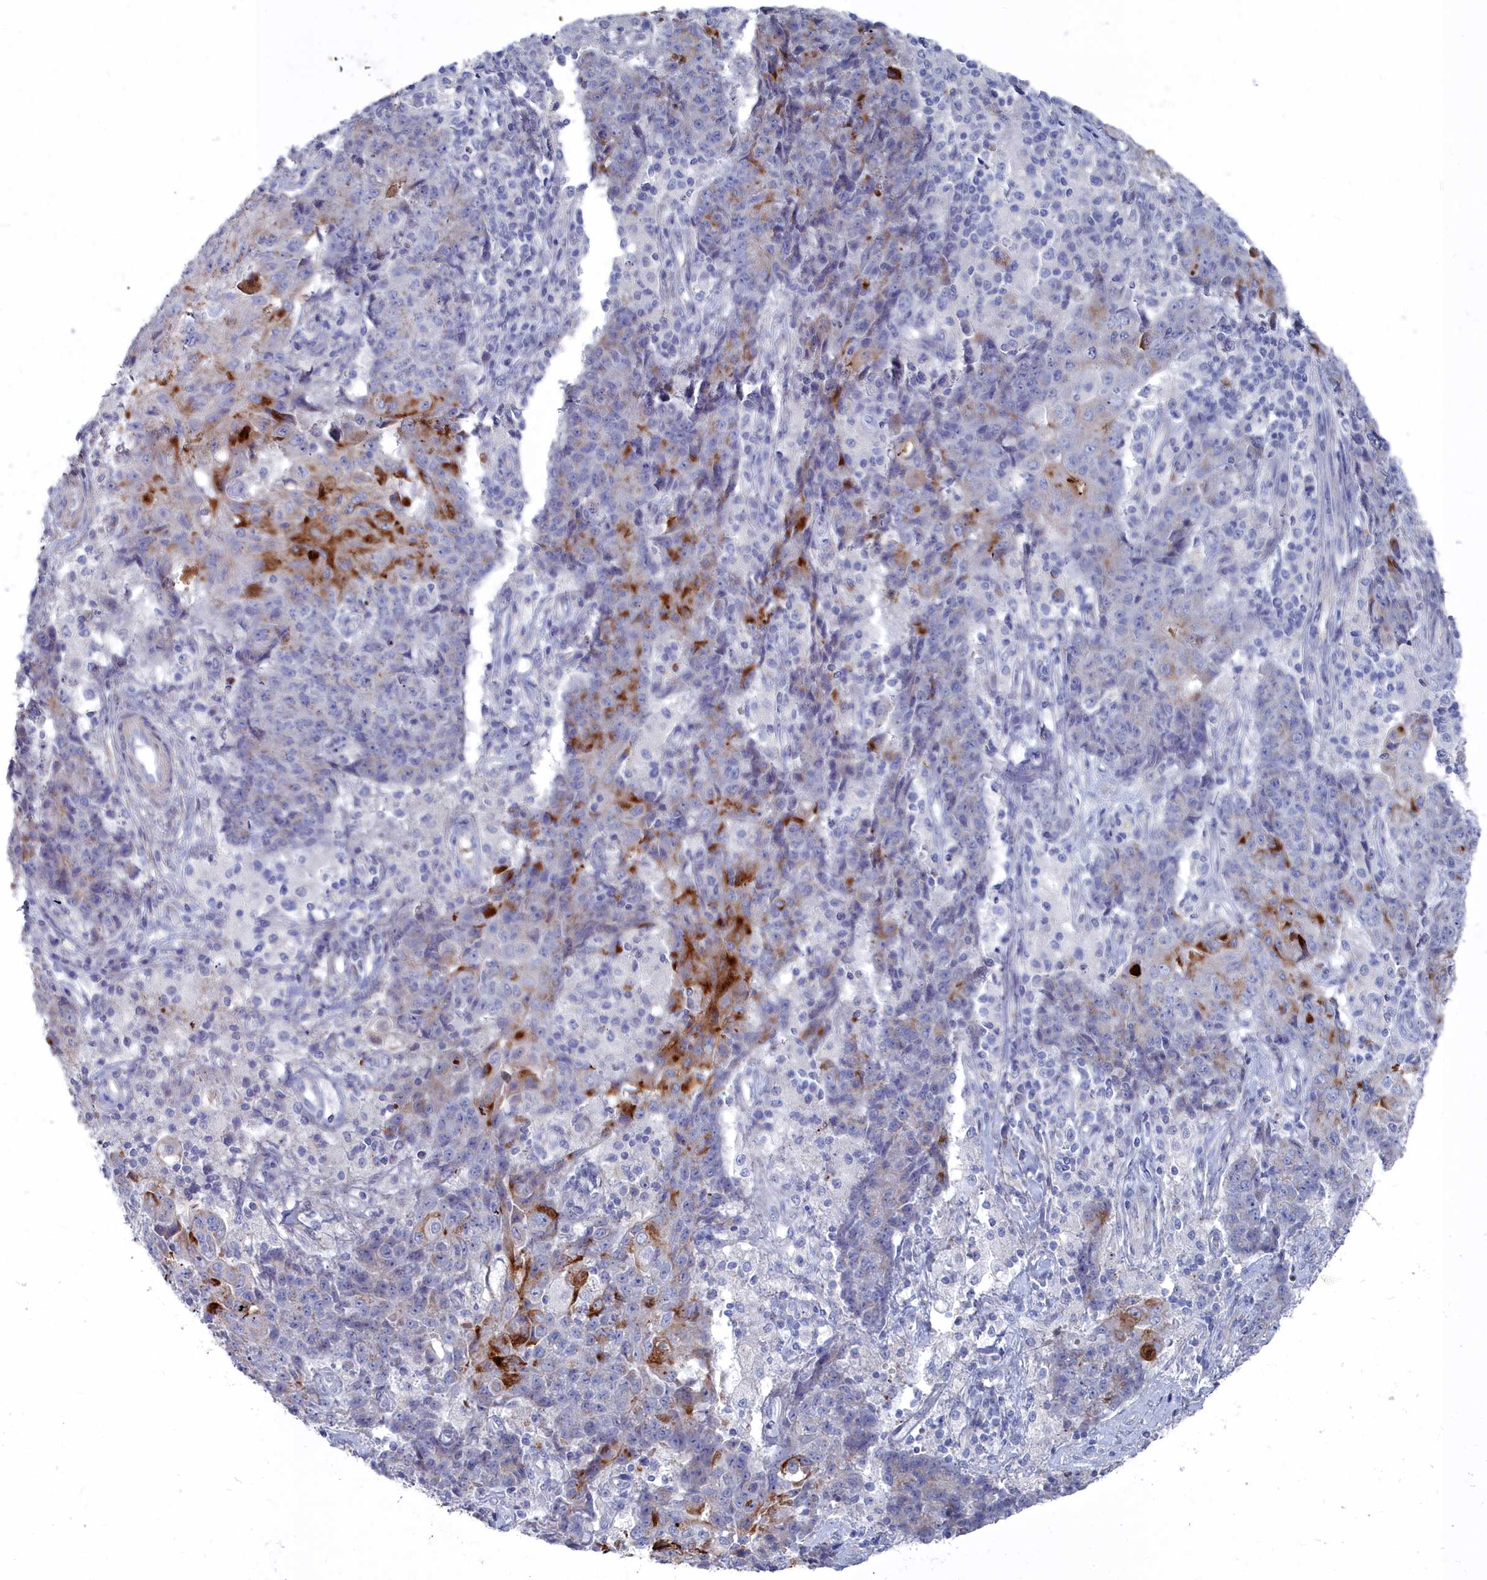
{"staining": {"intensity": "strong", "quantity": "<25%", "location": "cytoplasmic/membranous"}, "tissue": "ovarian cancer", "cell_type": "Tumor cells", "image_type": "cancer", "snomed": [{"axis": "morphology", "description": "Carcinoma, endometroid"}, {"axis": "topography", "description": "Ovary"}], "caption": "Ovarian cancer (endometroid carcinoma) stained with a brown dye exhibits strong cytoplasmic/membranous positive positivity in approximately <25% of tumor cells.", "gene": "SHISAL2A", "patient": {"sex": "female", "age": 42}}